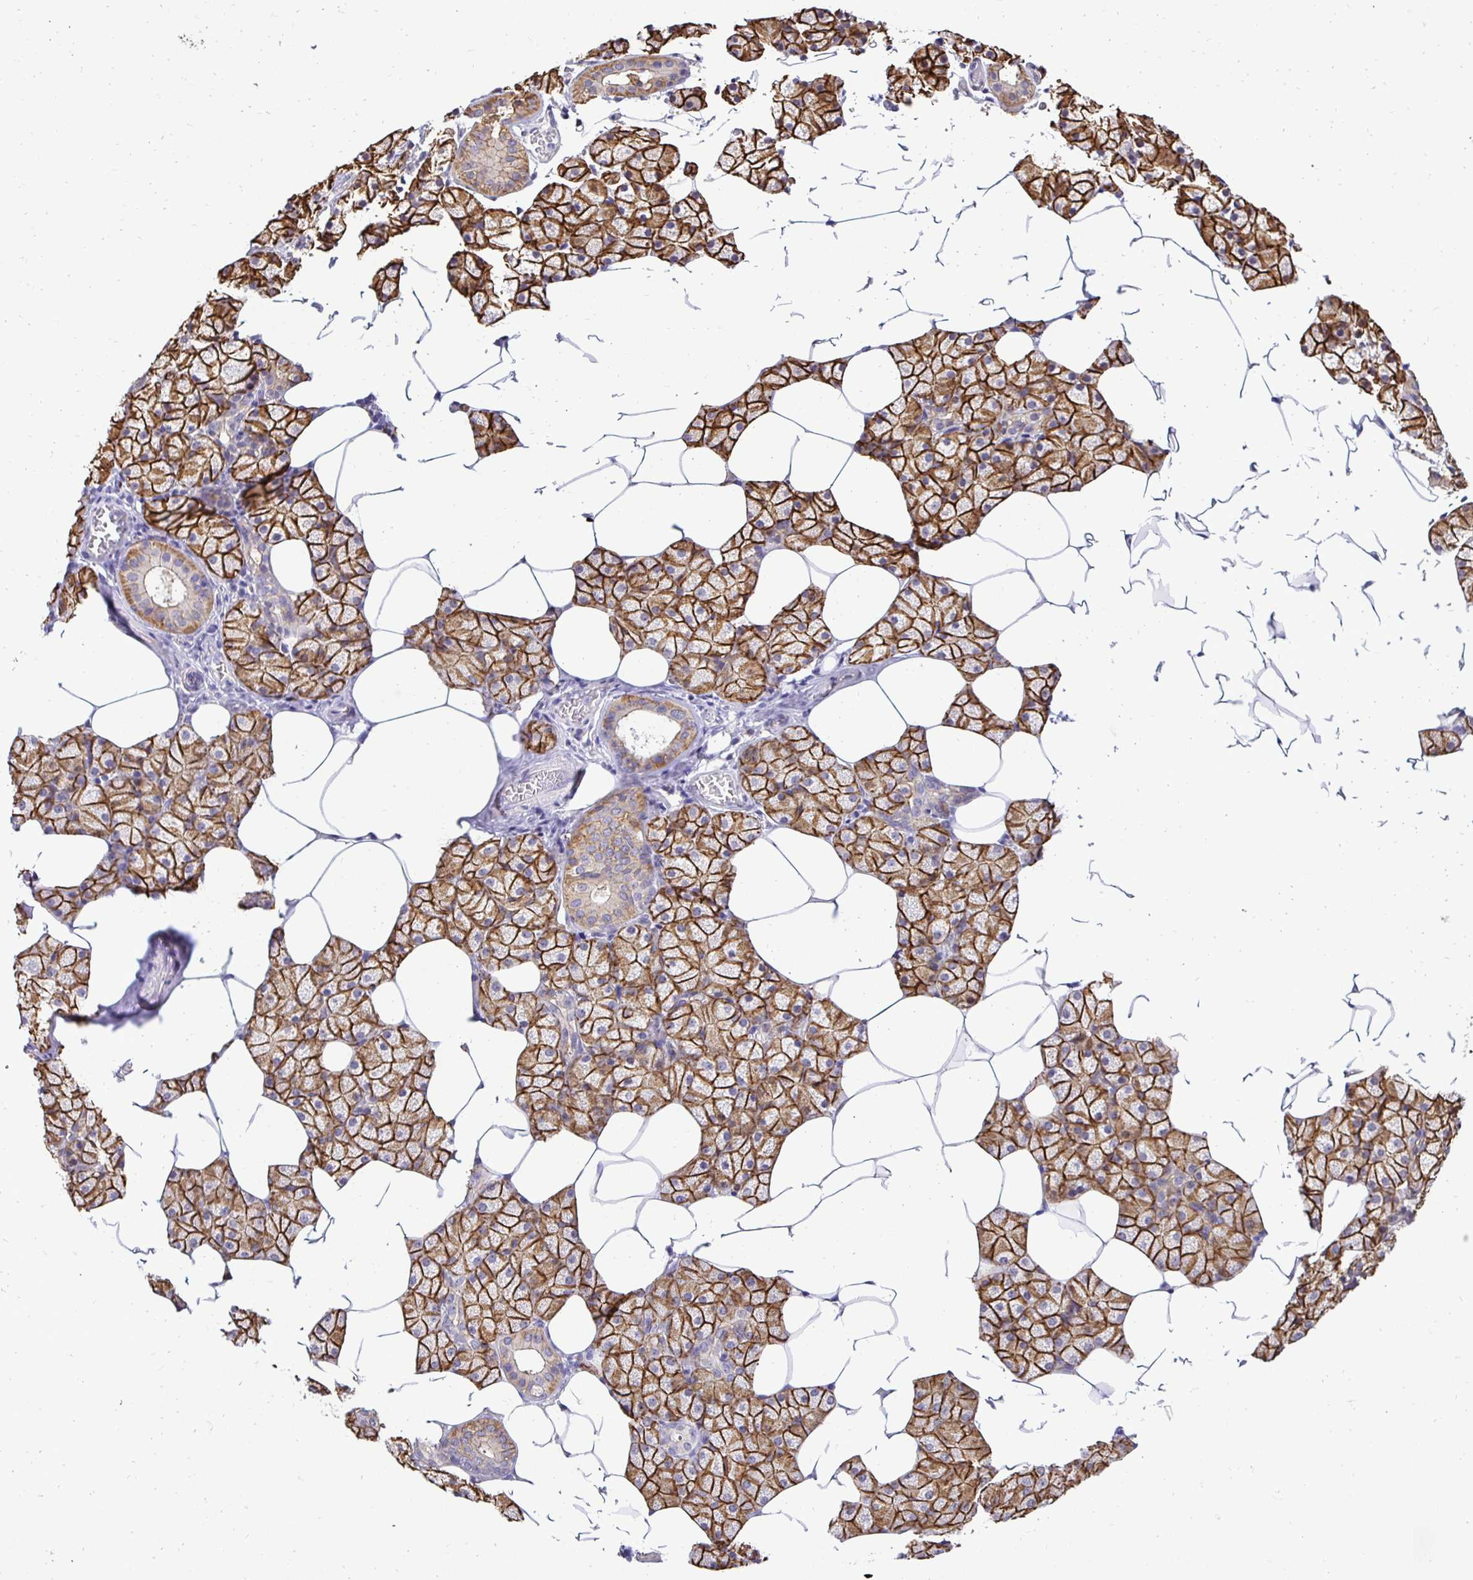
{"staining": {"intensity": "strong", "quantity": ">75%", "location": "cytoplasmic/membranous"}, "tissue": "salivary gland", "cell_type": "Glandular cells", "image_type": "normal", "snomed": [{"axis": "morphology", "description": "Normal tissue, NOS"}, {"axis": "topography", "description": "Salivary gland"}], "caption": "Immunohistochemistry (IHC) (DAB (3,3'-diaminobenzidine)) staining of normal human salivary gland displays strong cytoplasmic/membranous protein positivity in approximately >75% of glandular cells.", "gene": "SLC9A1", "patient": {"sex": "female", "age": 43}}